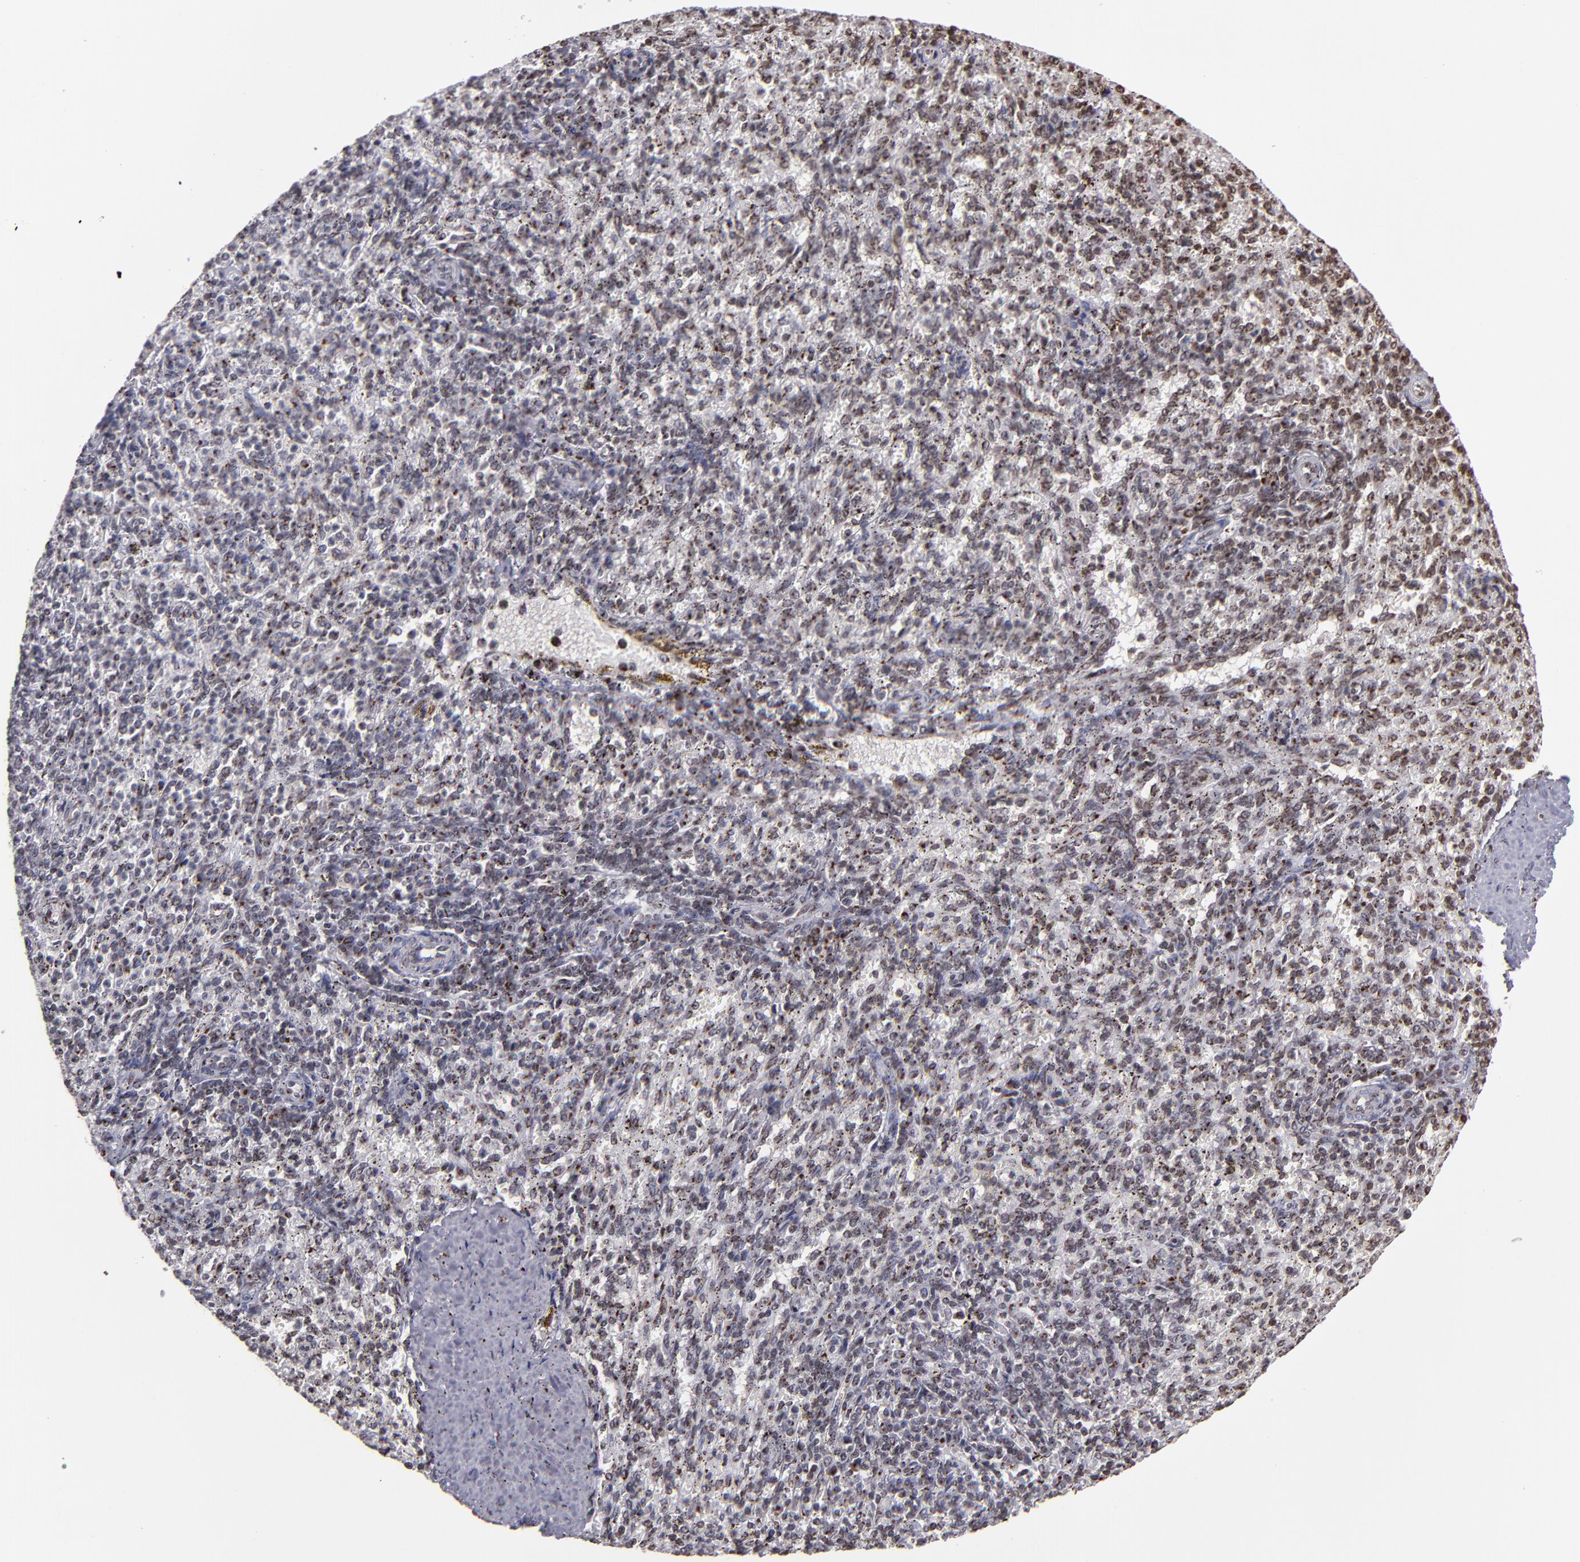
{"staining": {"intensity": "moderate", "quantity": ">75%", "location": "nuclear"}, "tissue": "spleen", "cell_type": "Cells in red pulp", "image_type": "normal", "snomed": [{"axis": "morphology", "description": "Normal tissue, NOS"}, {"axis": "topography", "description": "Spleen"}], "caption": "Normal spleen shows moderate nuclear staining in approximately >75% of cells in red pulp.", "gene": "CSDC2", "patient": {"sex": "female", "age": 10}}